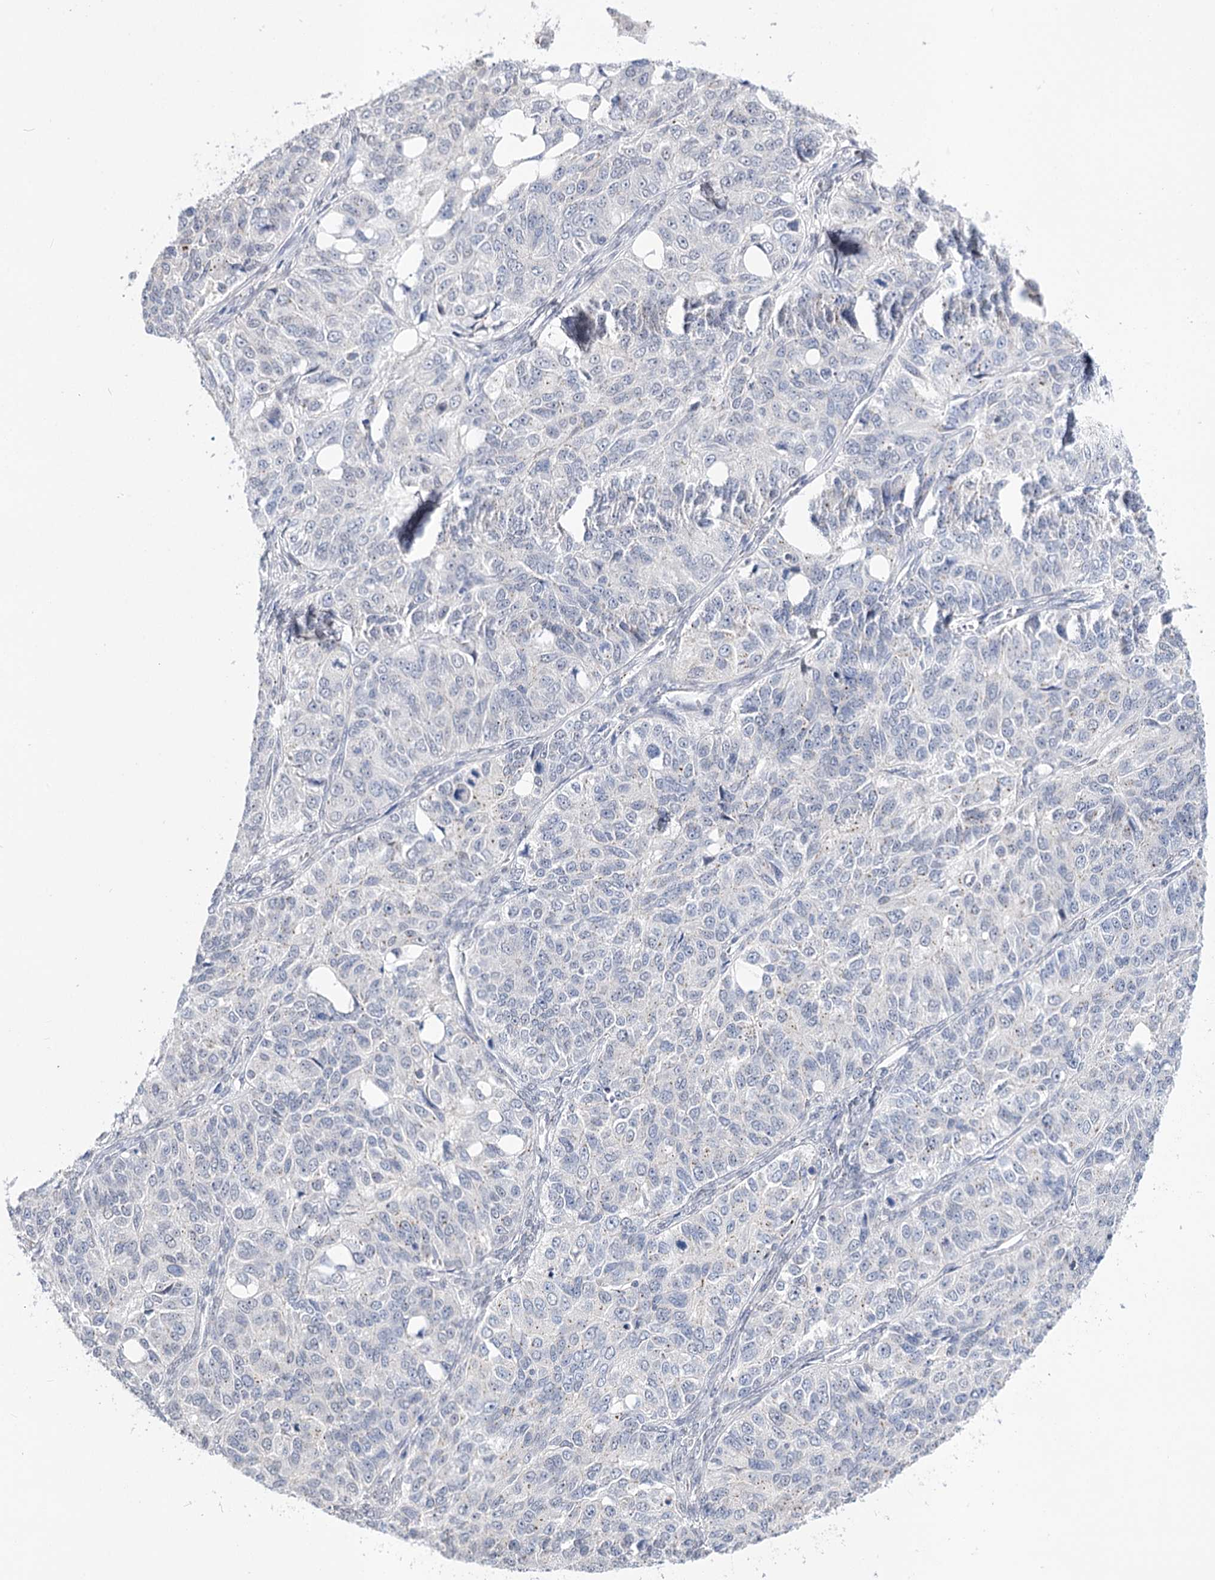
{"staining": {"intensity": "negative", "quantity": "none", "location": "none"}, "tissue": "ovarian cancer", "cell_type": "Tumor cells", "image_type": "cancer", "snomed": [{"axis": "morphology", "description": "Carcinoma, endometroid"}, {"axis": "topography", "description": "Ovary"}], "caption": "The photomicrograph shows no staining of tumor cells in endometroid carcinoma (ovarian).", "gene": "ATP10B", "patient": {"sex": "female", "age": 51}}